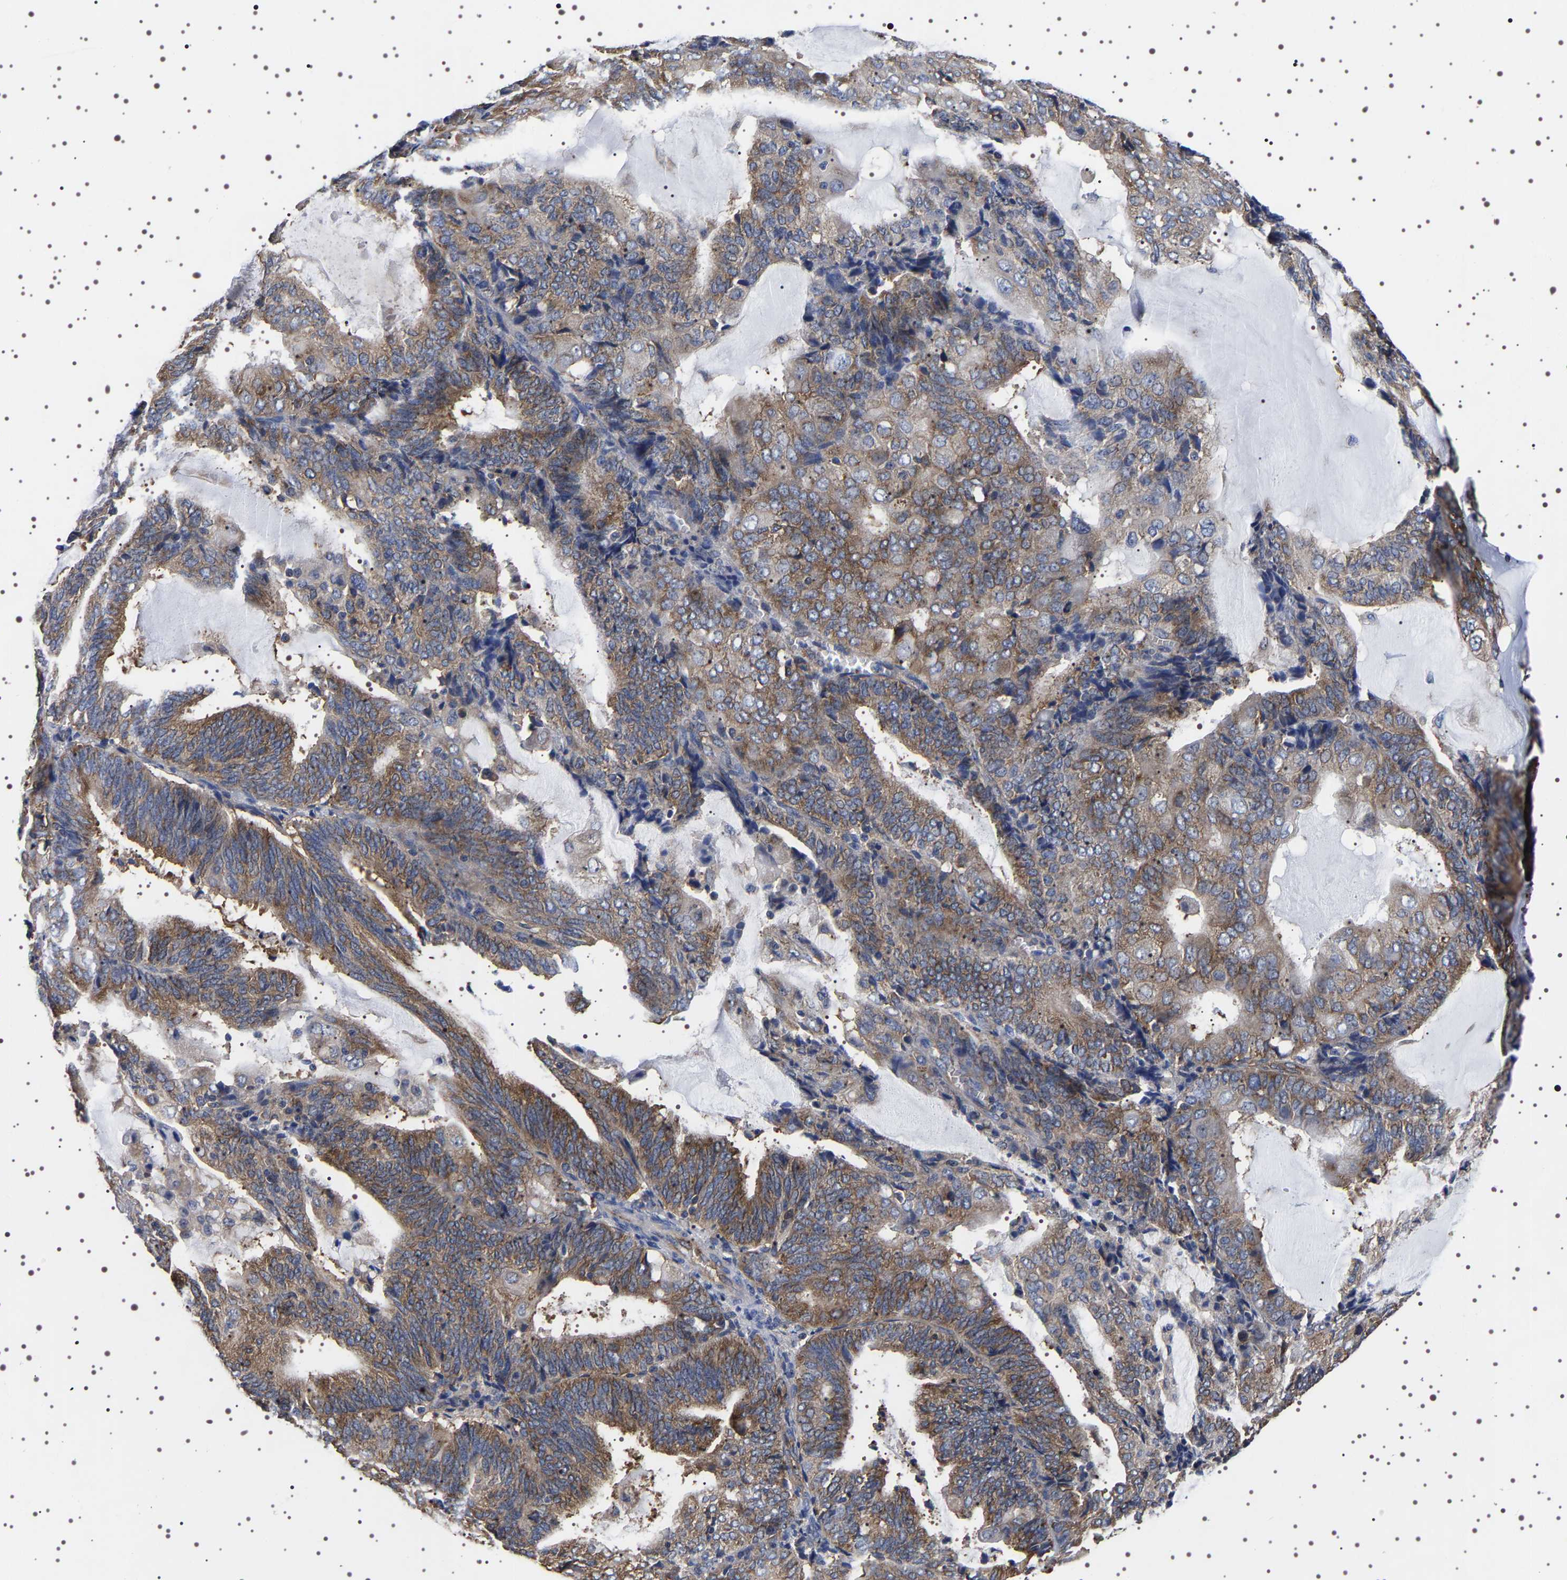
{"staining": {"intensity": "moderate", "quantity": ">75%", "location": "cytoplasmic/membranous"}, "tissue": "endometrial cancer", "cell_type": "Tumor cells", "image_type": "cancer", "snomed": [{"axis": "morphology", "description": "Adenocarcinoma, NOS"}, {"axis": "topography", "description": "Endometrium"}], "caption": "Endometrial adenocarcinoma tissue demonstrates moderate cytoplasmic/membranous expression in approximately >75% of tumor cells", "gene": "DARS1", "patient": {"sex": "female", "age": 81}}